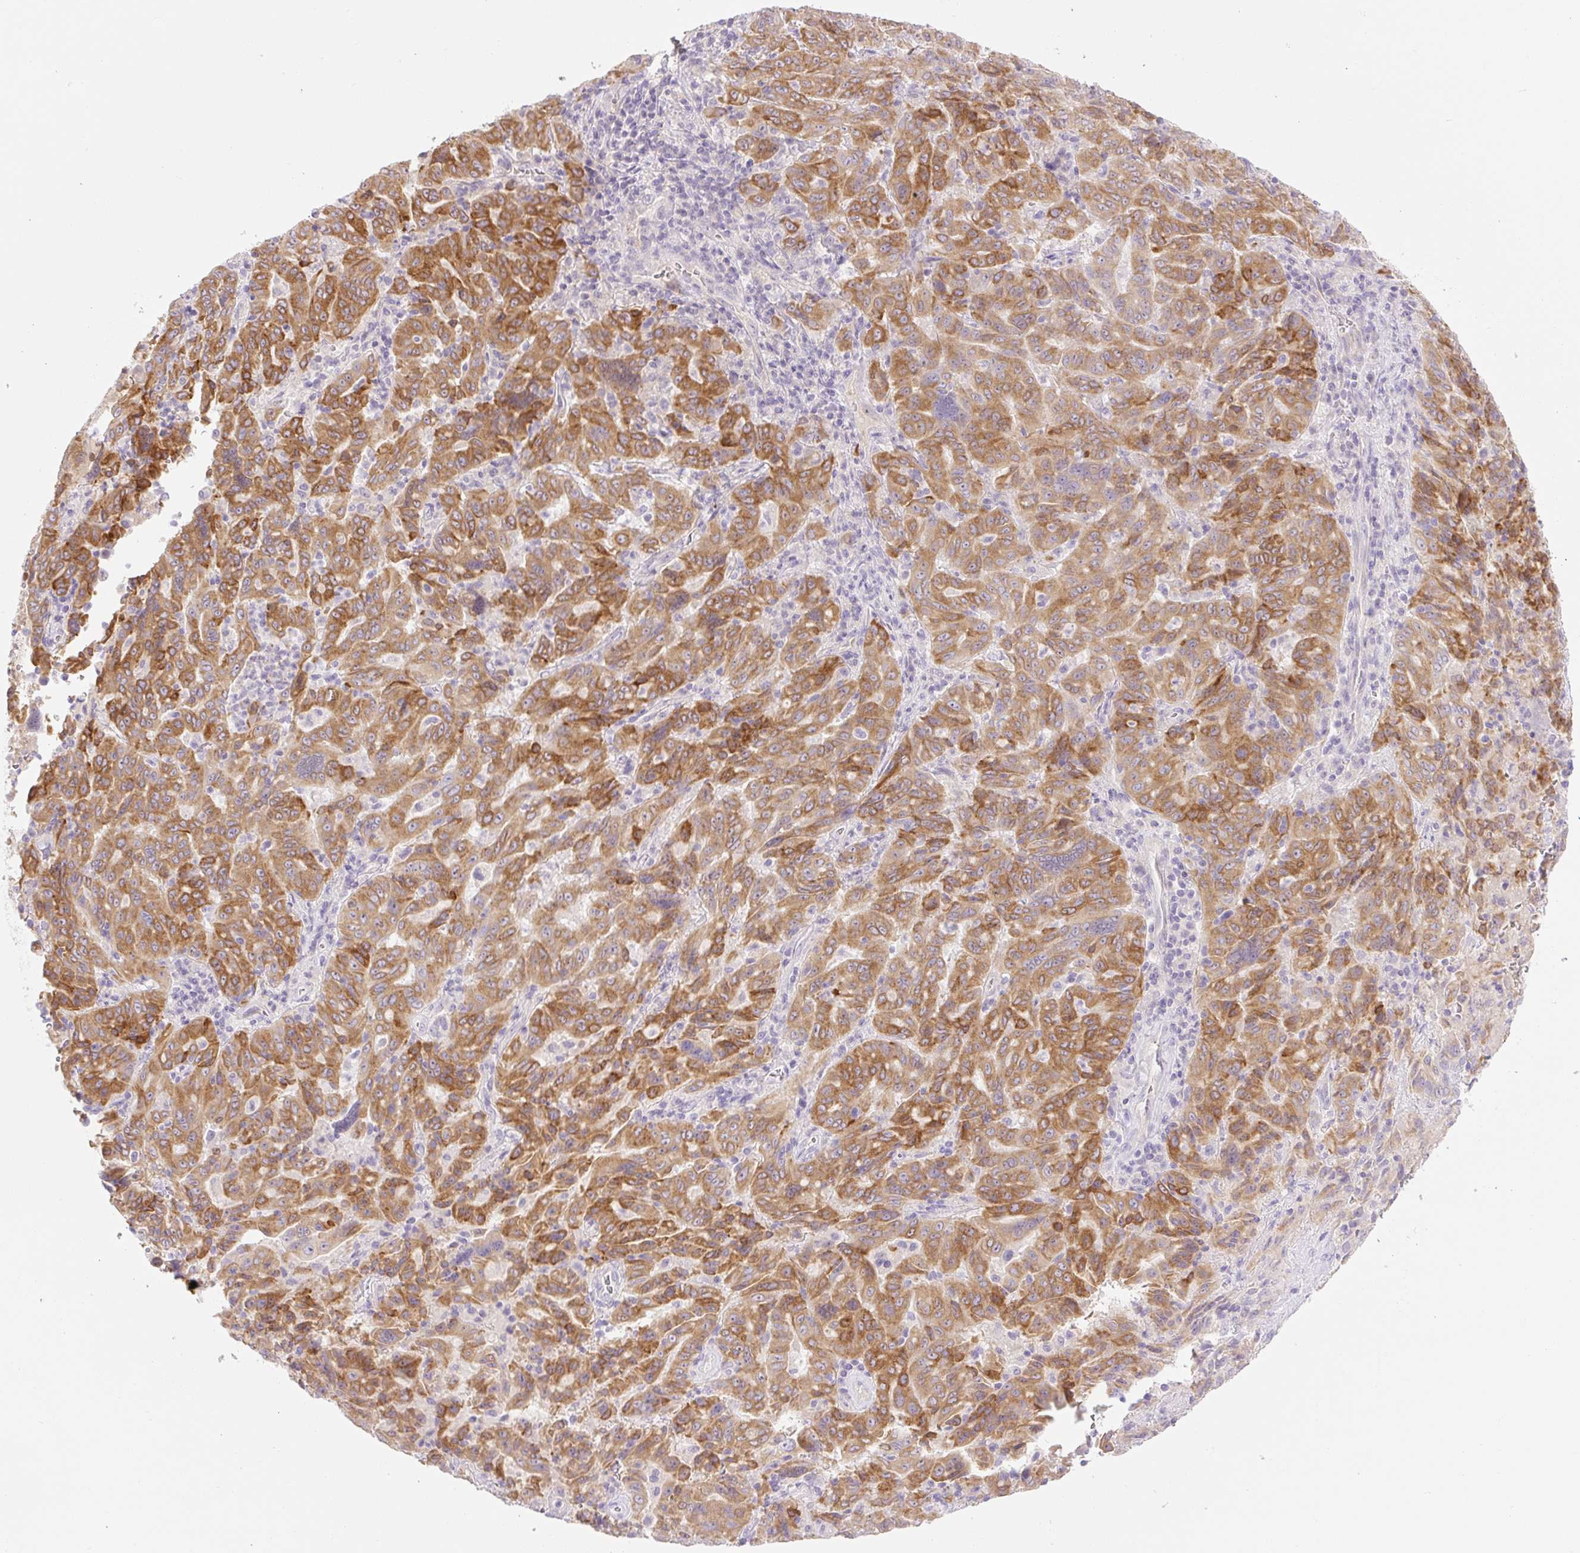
{"staining": {"intensity": "strong", "quantity": ">75%", "location": "cytoplasmic/membranous"}, "tissue": "pancreatic cancer", "cell_type": "Tumor cells", "image_type": "cancer", "snomed": [{"axis": "morphology", "description": "Adenocarcinoma, NOS"}, {"axis": "topography", "description": "Pancreas"}], "caption": "IHC micrograph of neoplastic tissue: pancreatic cancer stained using immunohistochemistry (IHC) displays high levels of strong protein expression localized specifically in the cytoplasmic/membranous of tumor cells, appearing as a cytoplasmic/membranous brown color.", "gene": "MIA2", "patient": {"sex": "male", "age": 63}}